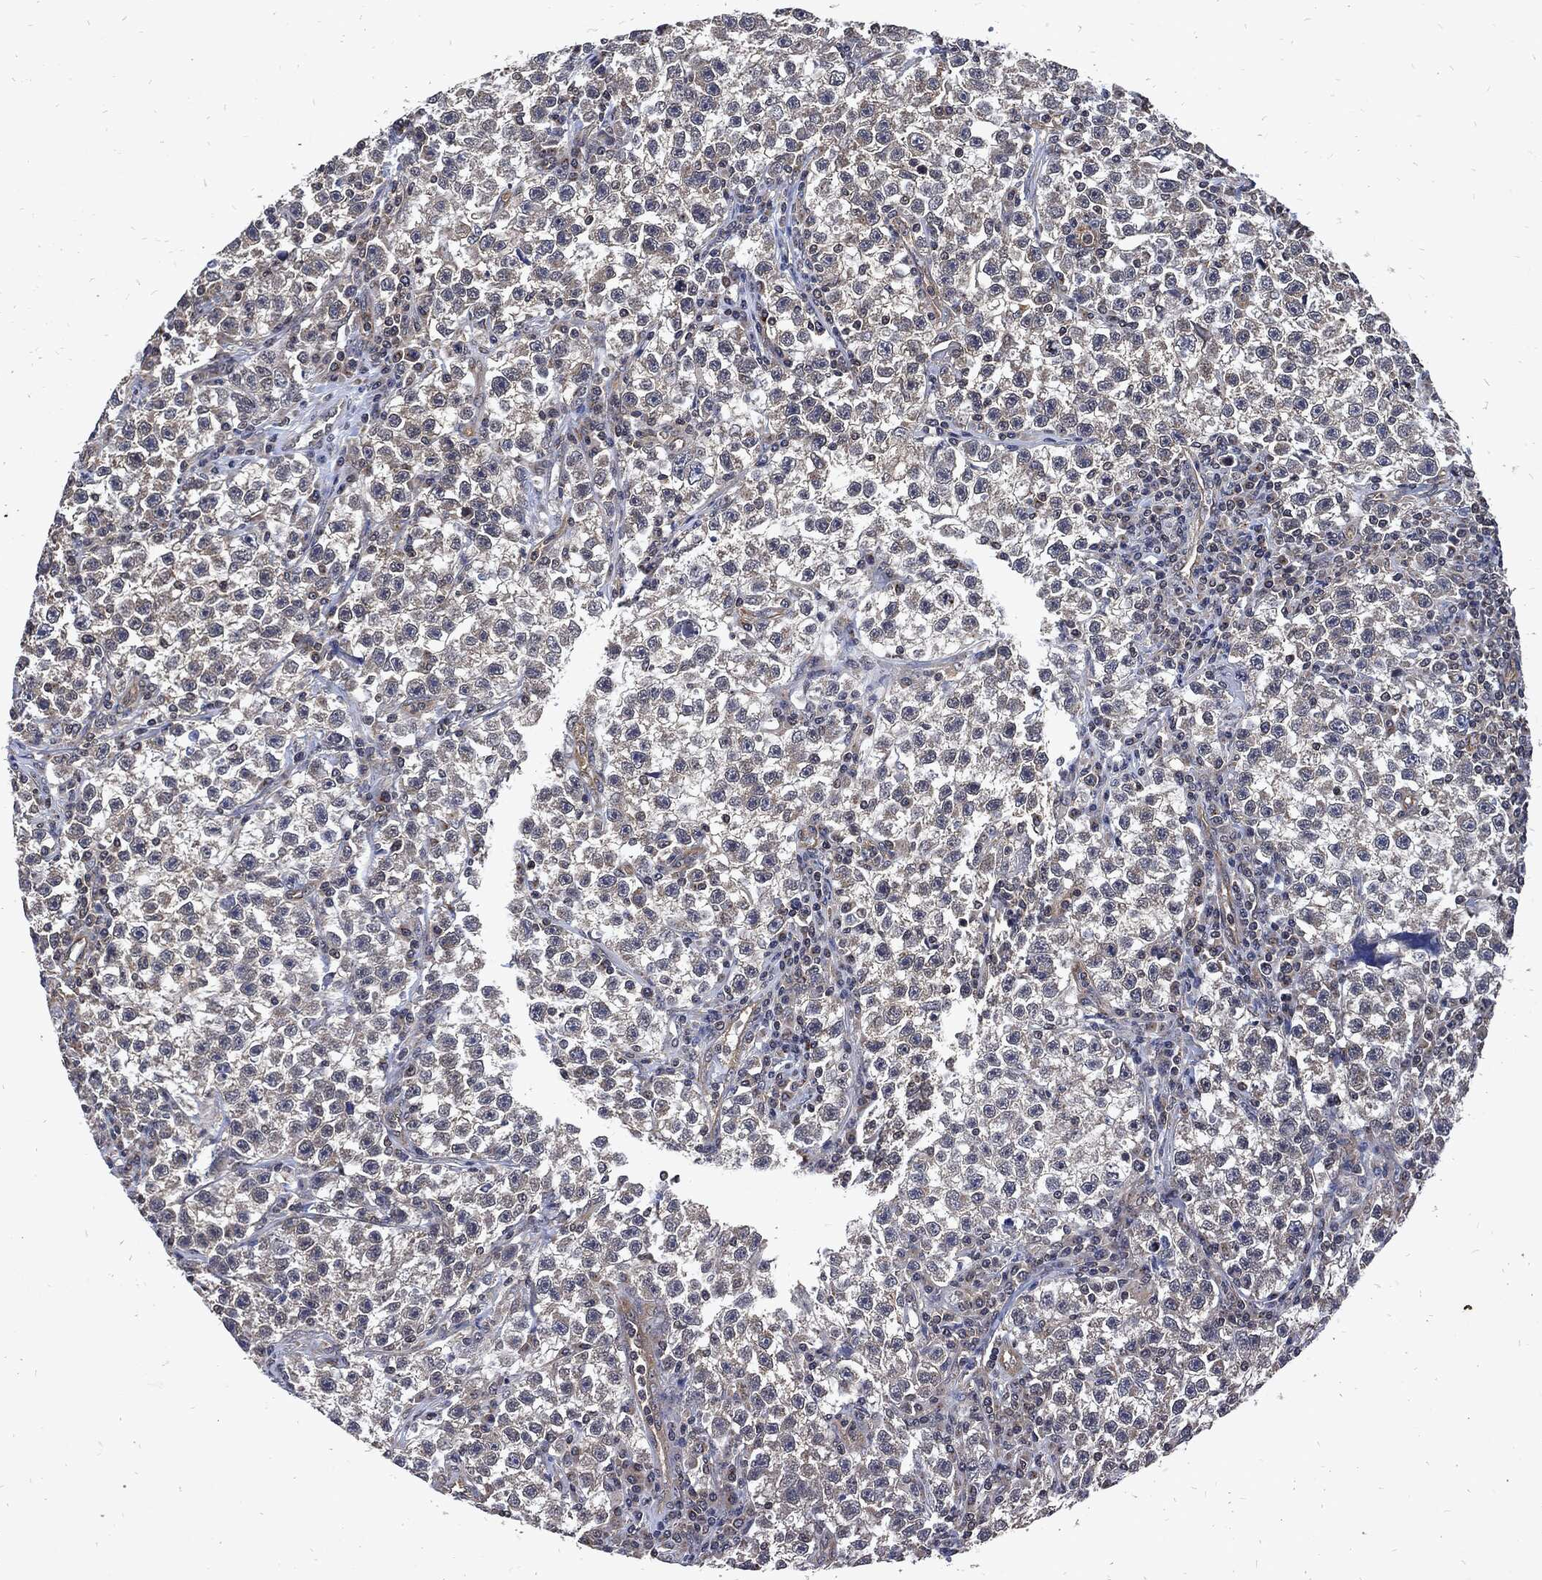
{"staining": {"intensity": "negative", "quantity": "none", "location": "none"}, "tissue": "testis cancer", "cell_type": "Tumor cells", "image_type": "cancer", "snomed": [{"axis": "morphology", "description": "Seminoma, NOS"}, {"axis": "topography", "description": "Testis"}], "caption": "Photomicrograph shows no significant protein expression in tumor cells of testis seminoma.", "gene": "DCTN1", "patient": {"sex": "male", "age": 22}}